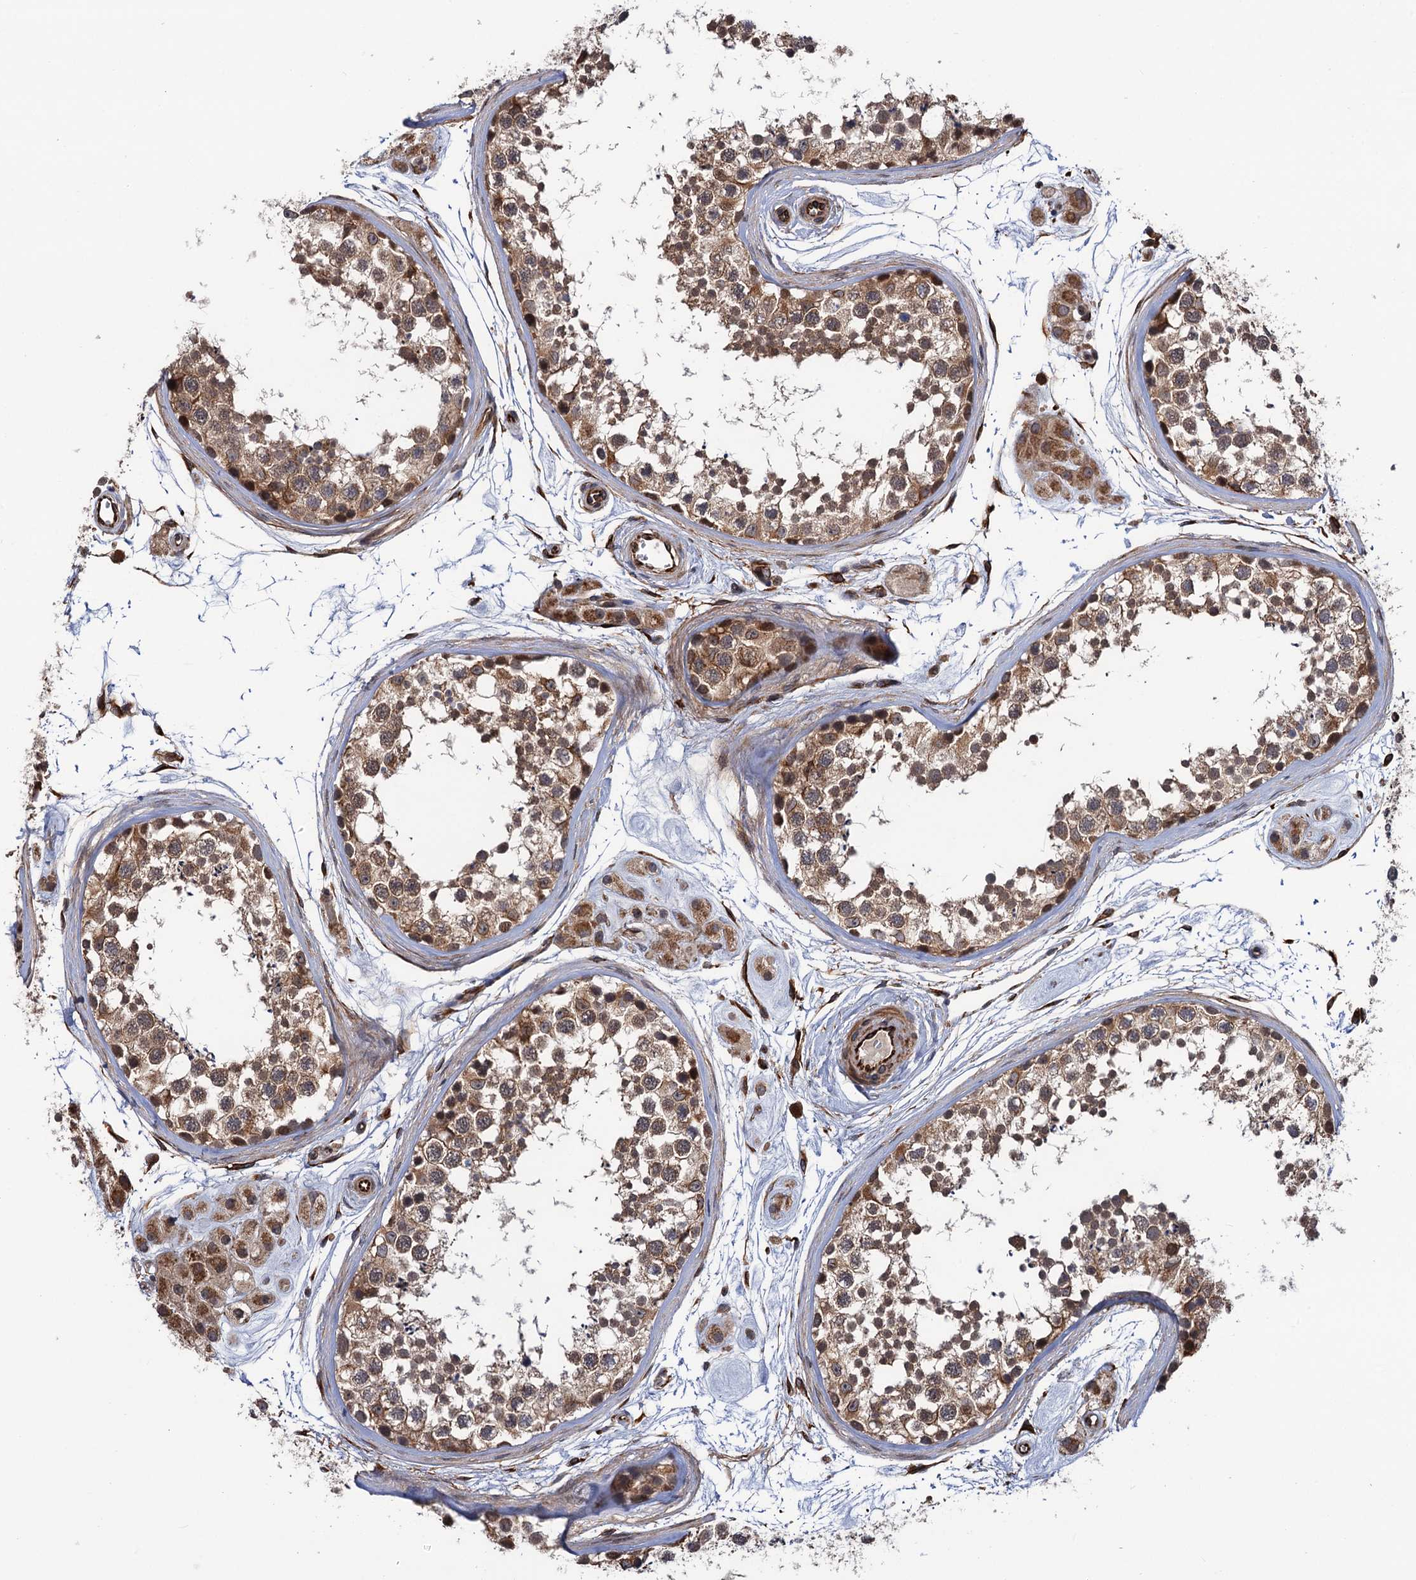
{"staining": {"intensity": "moderate", "quantity": ">75%", "location": "cytoplasmic/membranous"}, "tissue": "testis", "cell_type": "Cells in seminiferous ducts", "image_type": "normal", "snomed": [{"axis": "morphology", "description": "Normal tissue, NOS"}, {"axis": "topography", "description": "Testis"}], "caption": "High-power microscopy captured an immunohistochemistry micrograph of benign testis, revealing moderate cytoplasmic/membranous staining in approximately >75% of cells in seminiferous ducts.", "gene": "FSIP1", "patient": {"sex": "male", "age": 56}}